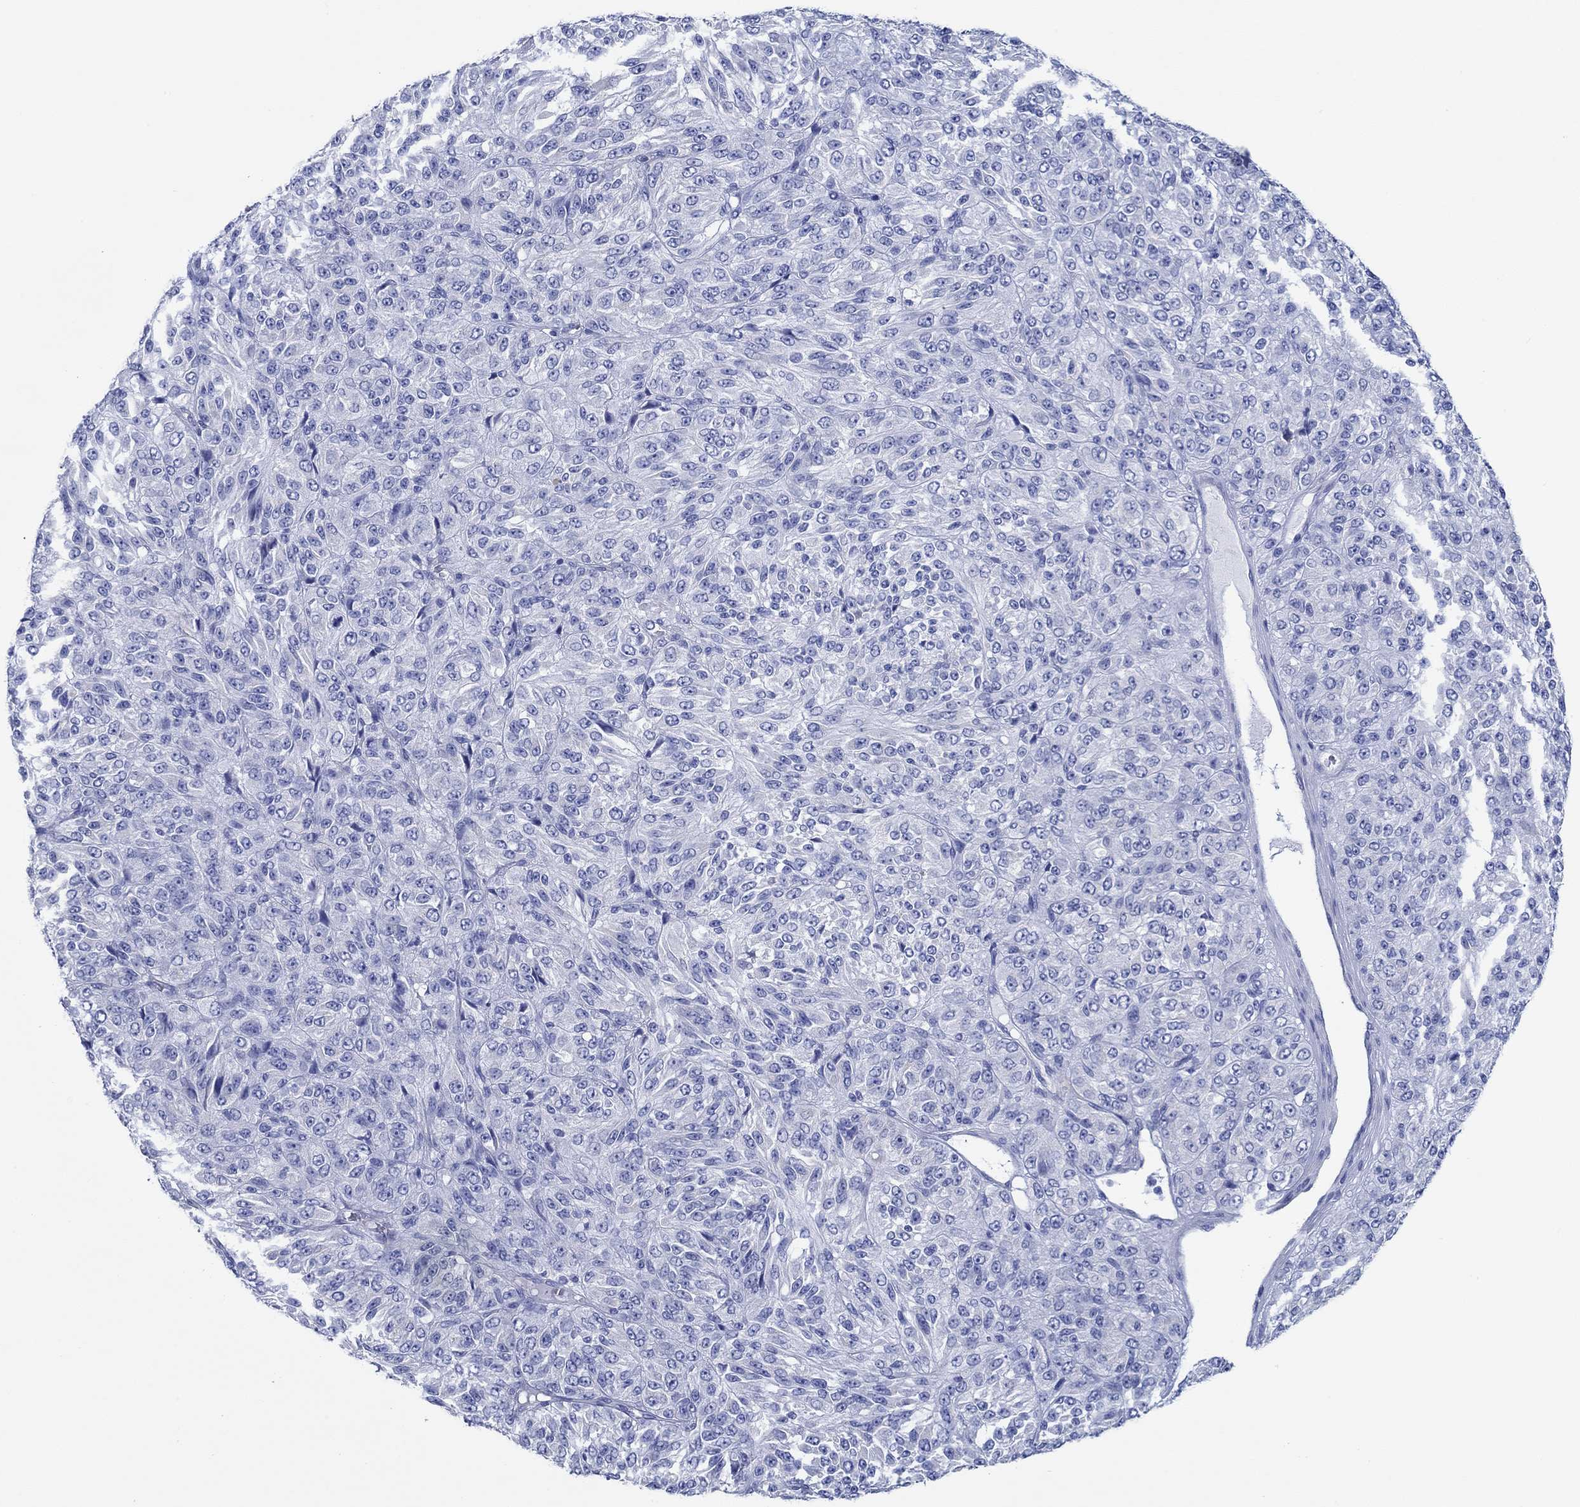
{"staining": {"intensity": "negative", "quantity": "none", "location": "none"}, "tissue": "melanoma", "cell_type": "Tumor cells", "image_type": "cancer", "snomed": [{"axis": "morphology", "description": "Malignant melanoma, Metastatic site"}, {"axis": "topography", "description": "Brain"}], "caption": "This is an IHC photomicrograph of human malignant melanoma (metastatic site). There is no staining in tumor cells.", "gene": "IGFBP6", "patient": {"sex": "female", "age": 56}}